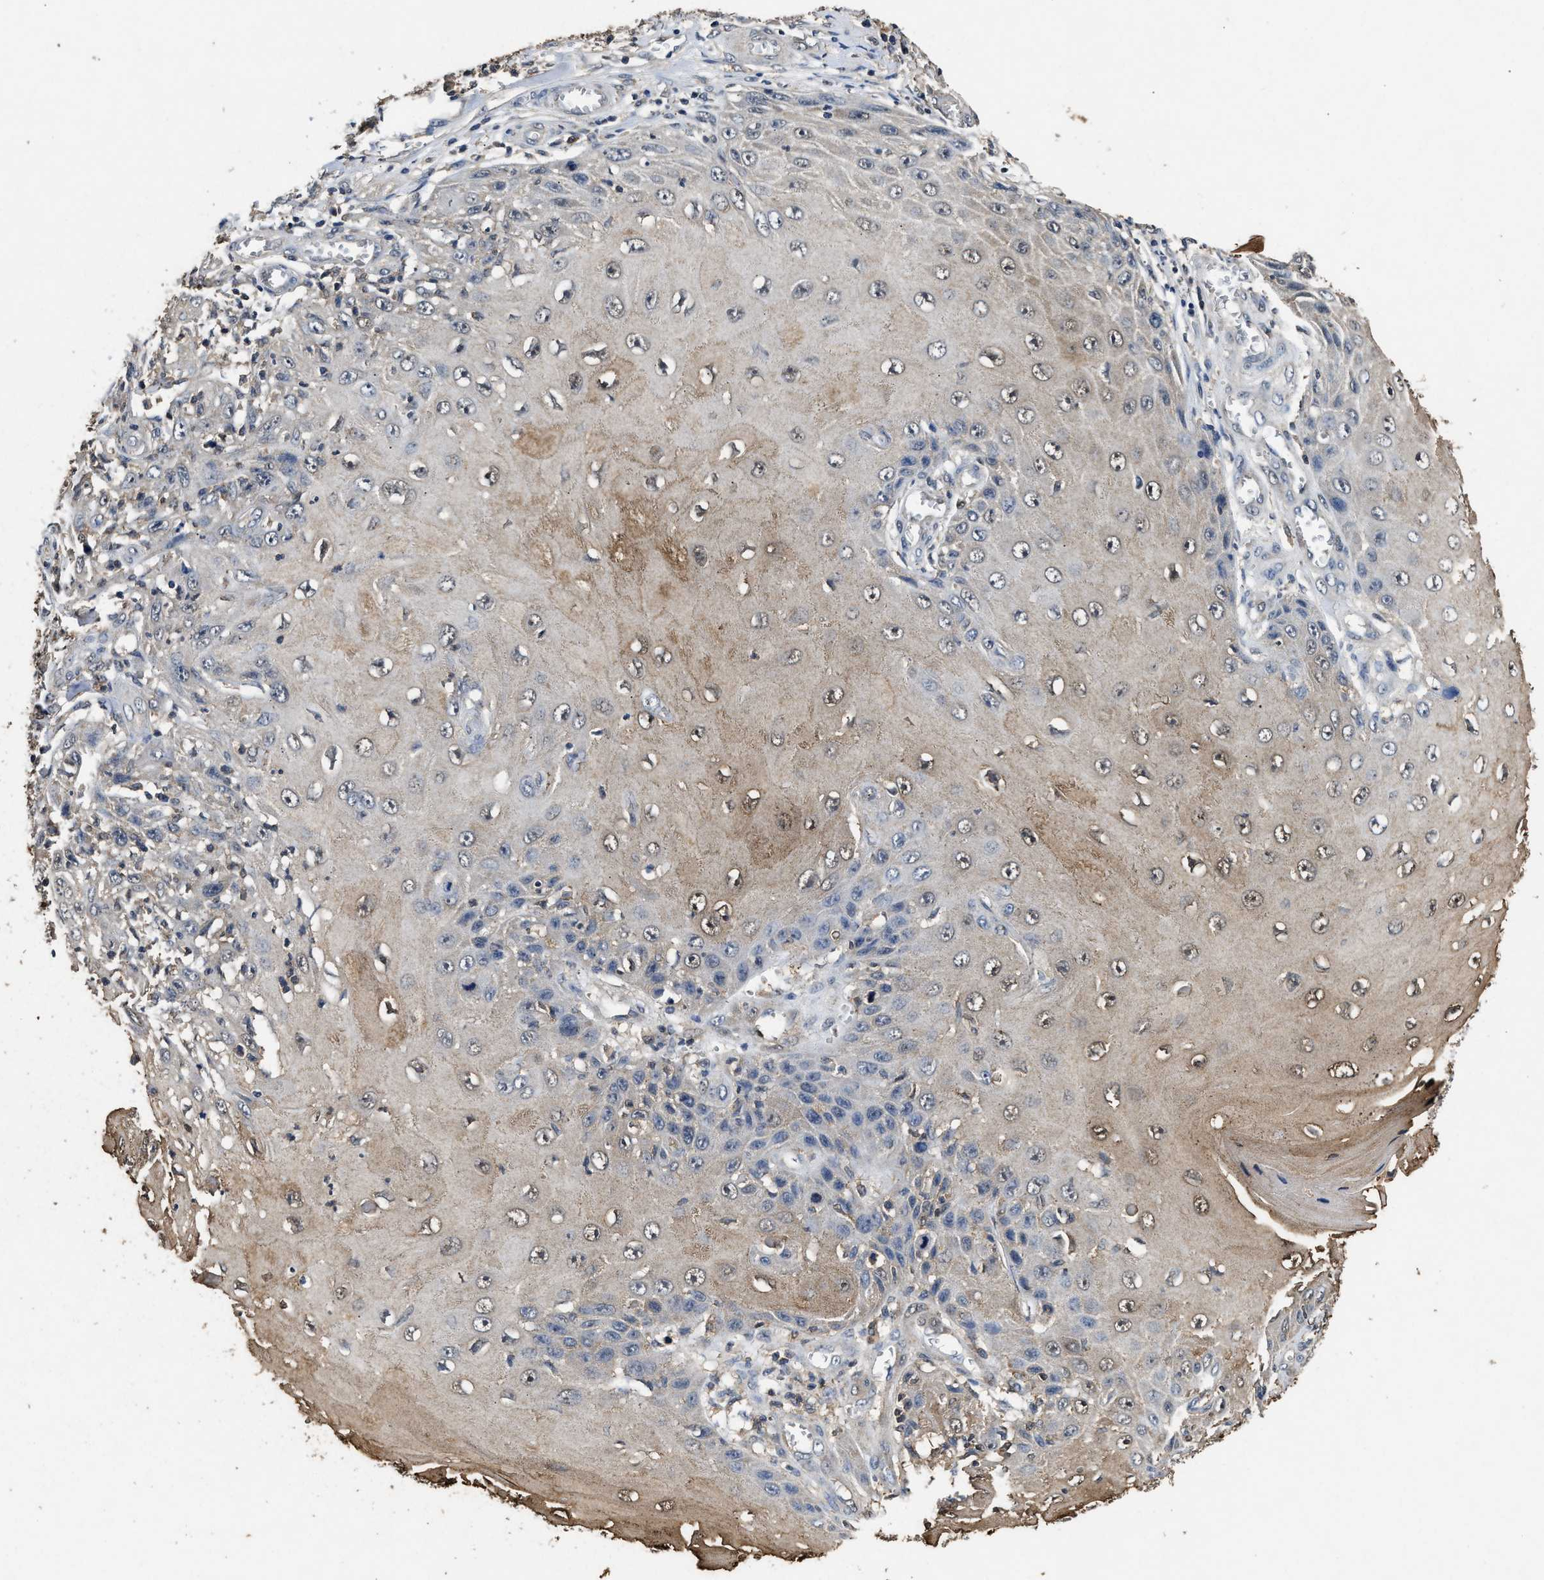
{"staining": {"intensity": "moderate", "quantity": "25%-75%", "location": "cytoplasmic/membranous,nuclear"}, "tissue": "skin cancer", "cell_type": "Tumor cells", "image_type": "cancer", "snomed": [{"axis": "morphology", "description": "Squamous cell carcinoma, NOS"}, {"axis": "topography", "description": "Skin"}], "caption": "Skin cancer (squamous cell carcinoma) was stained to show a protein in brown. There is medium levels of moderate cytoplasmic/membranous and nuclear expression in approximately 25%-75% of tumor cells.", "gene": "ACAT2", "patient": {"sex": "female", "age": 73}}